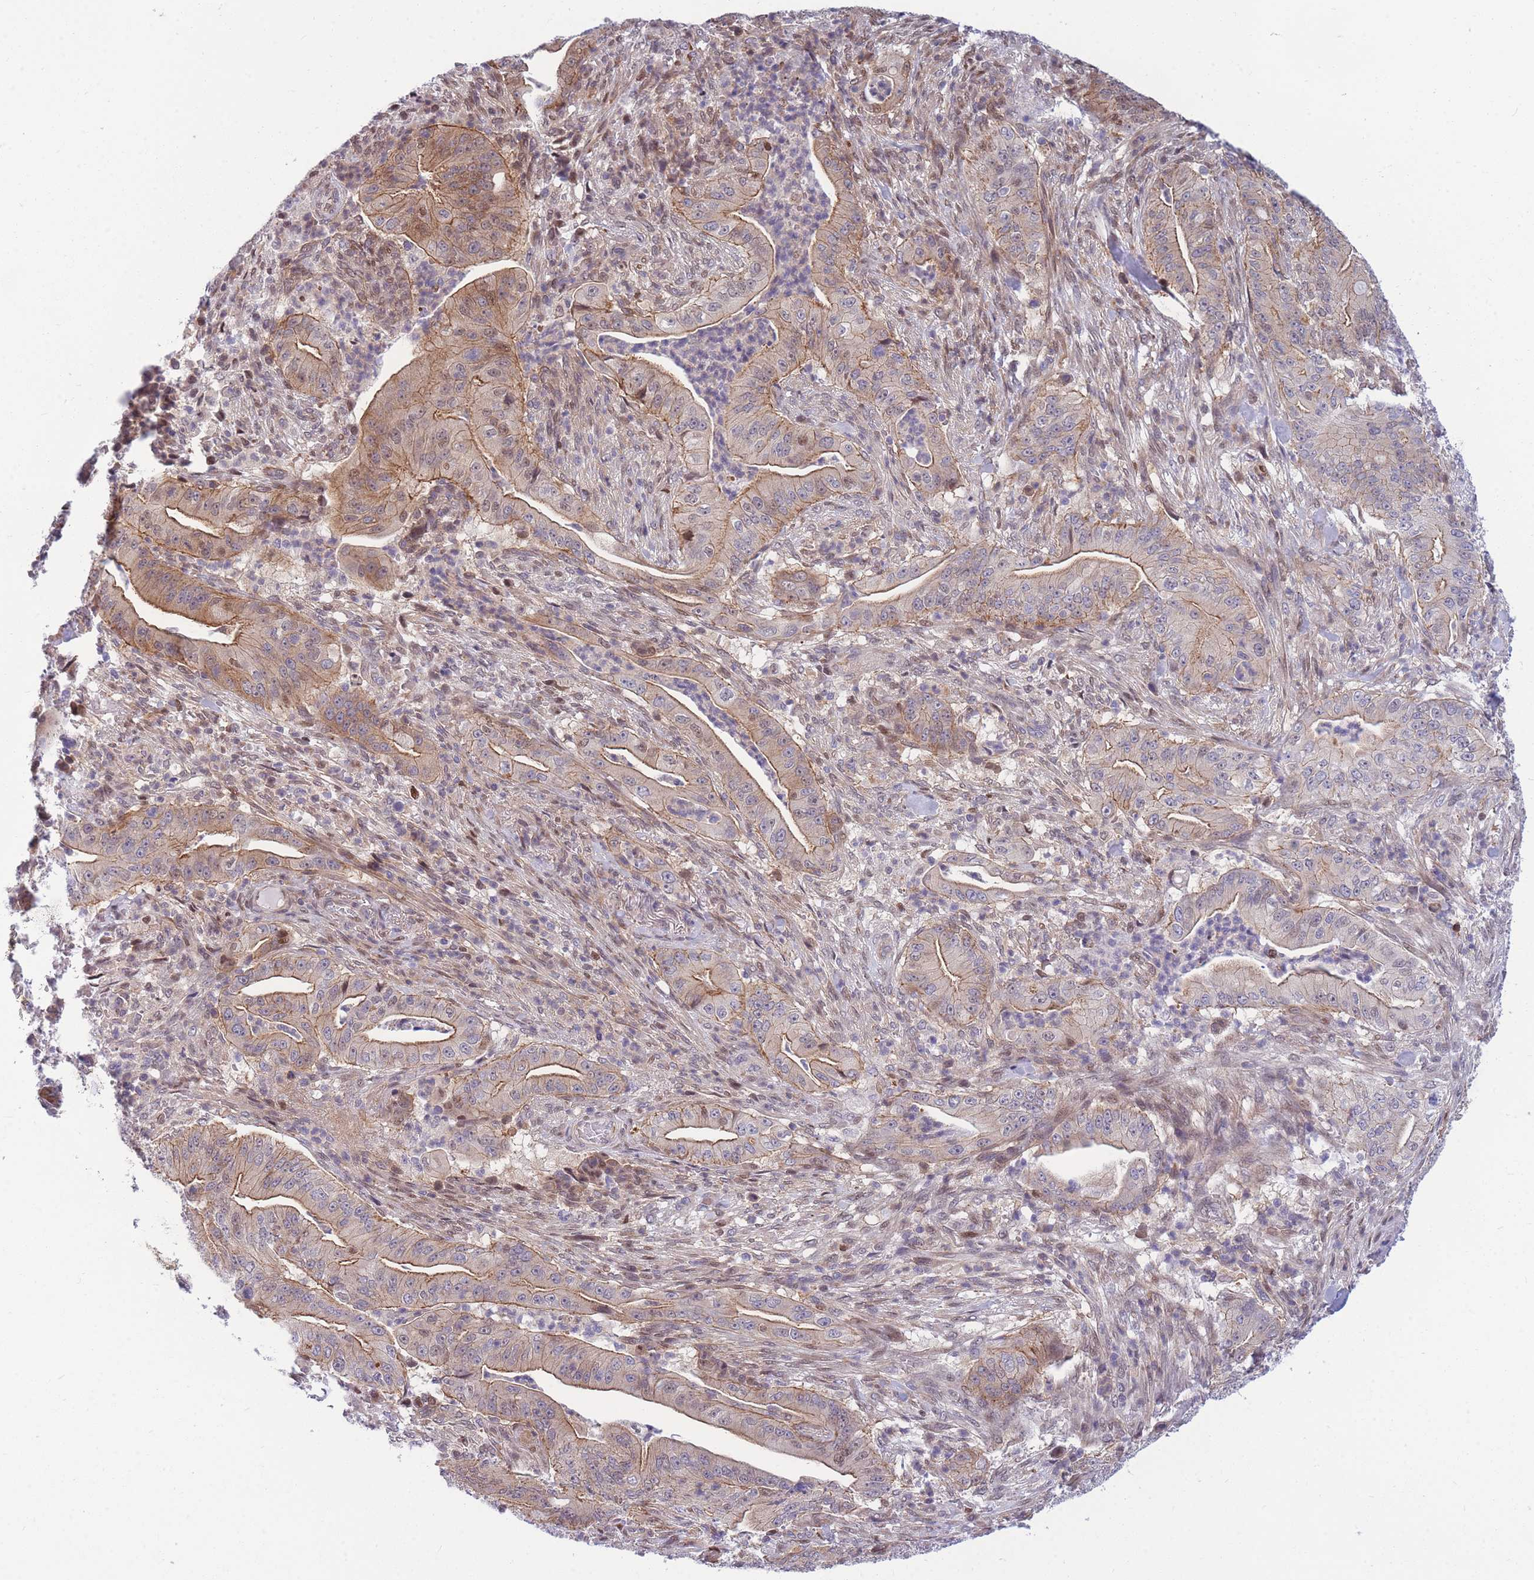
{"staining": {"intensity": "moderate", "quantity": ">75%", "location": "cytoplasmic/membranous,nuclear"}, "tissue": "pancreatic cancer", "cell_type": "Tumor cells", "image_type": "cancer", "snomed": [{"axis": "morphology", "description": "Adenocarcinoma, NOS"}, {"axis": "topography", "description": "Pancreas"}], "caption": "The immunohistochemical stain shows moderate cytoplasmic/membranous and nuclear positivity in tumor cells of pancreatic cancer (adenocarcinoma) tissue.", "gene": "CRACD", "patient": {"sex": "male", "age": 71}}